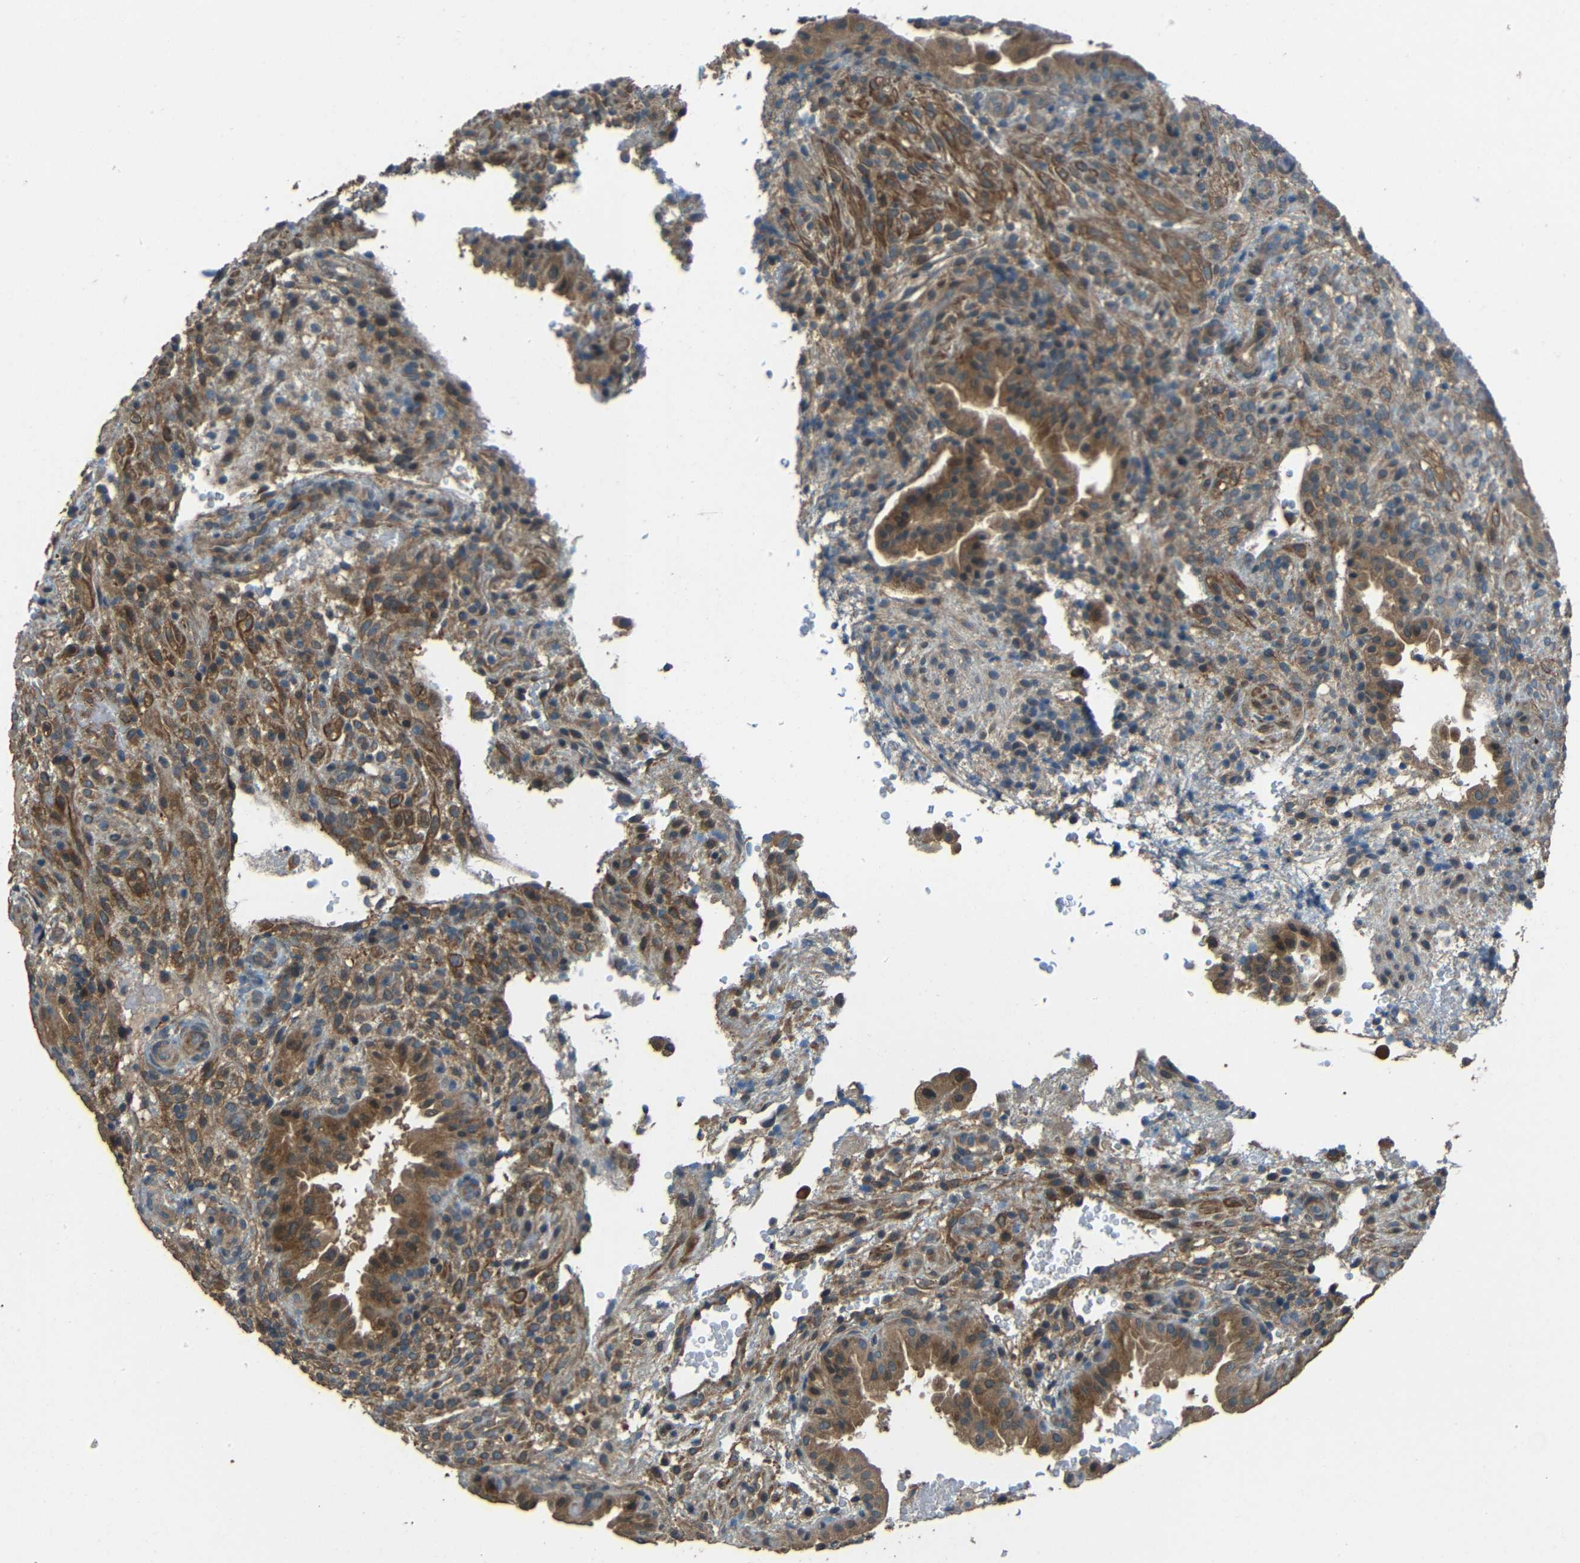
{"staining": {"intensity": "strong", "quantity": ">75%", "location": "cytoplasmic/membranous"}, "tissue": "placenta", "cell_type": "Trophoblastic cells", "image_type": "normal", "snomed": [{"axis": "morphology", "description": "Normal tissue, NOS"}, {"axis": "topography", "description": "Placenta"}], "caption": "High-magnification brightfield microscopy of normal placenta stained with DAB (brown) and counterstained with hematoxylin (blue). trophoblastic cells exhibit strong cytoplasmic/membranous positivity is appreciated in approximately>75% of cells.", "gene": "ACACA", "patient": {"sex": "female", "age": 19}}